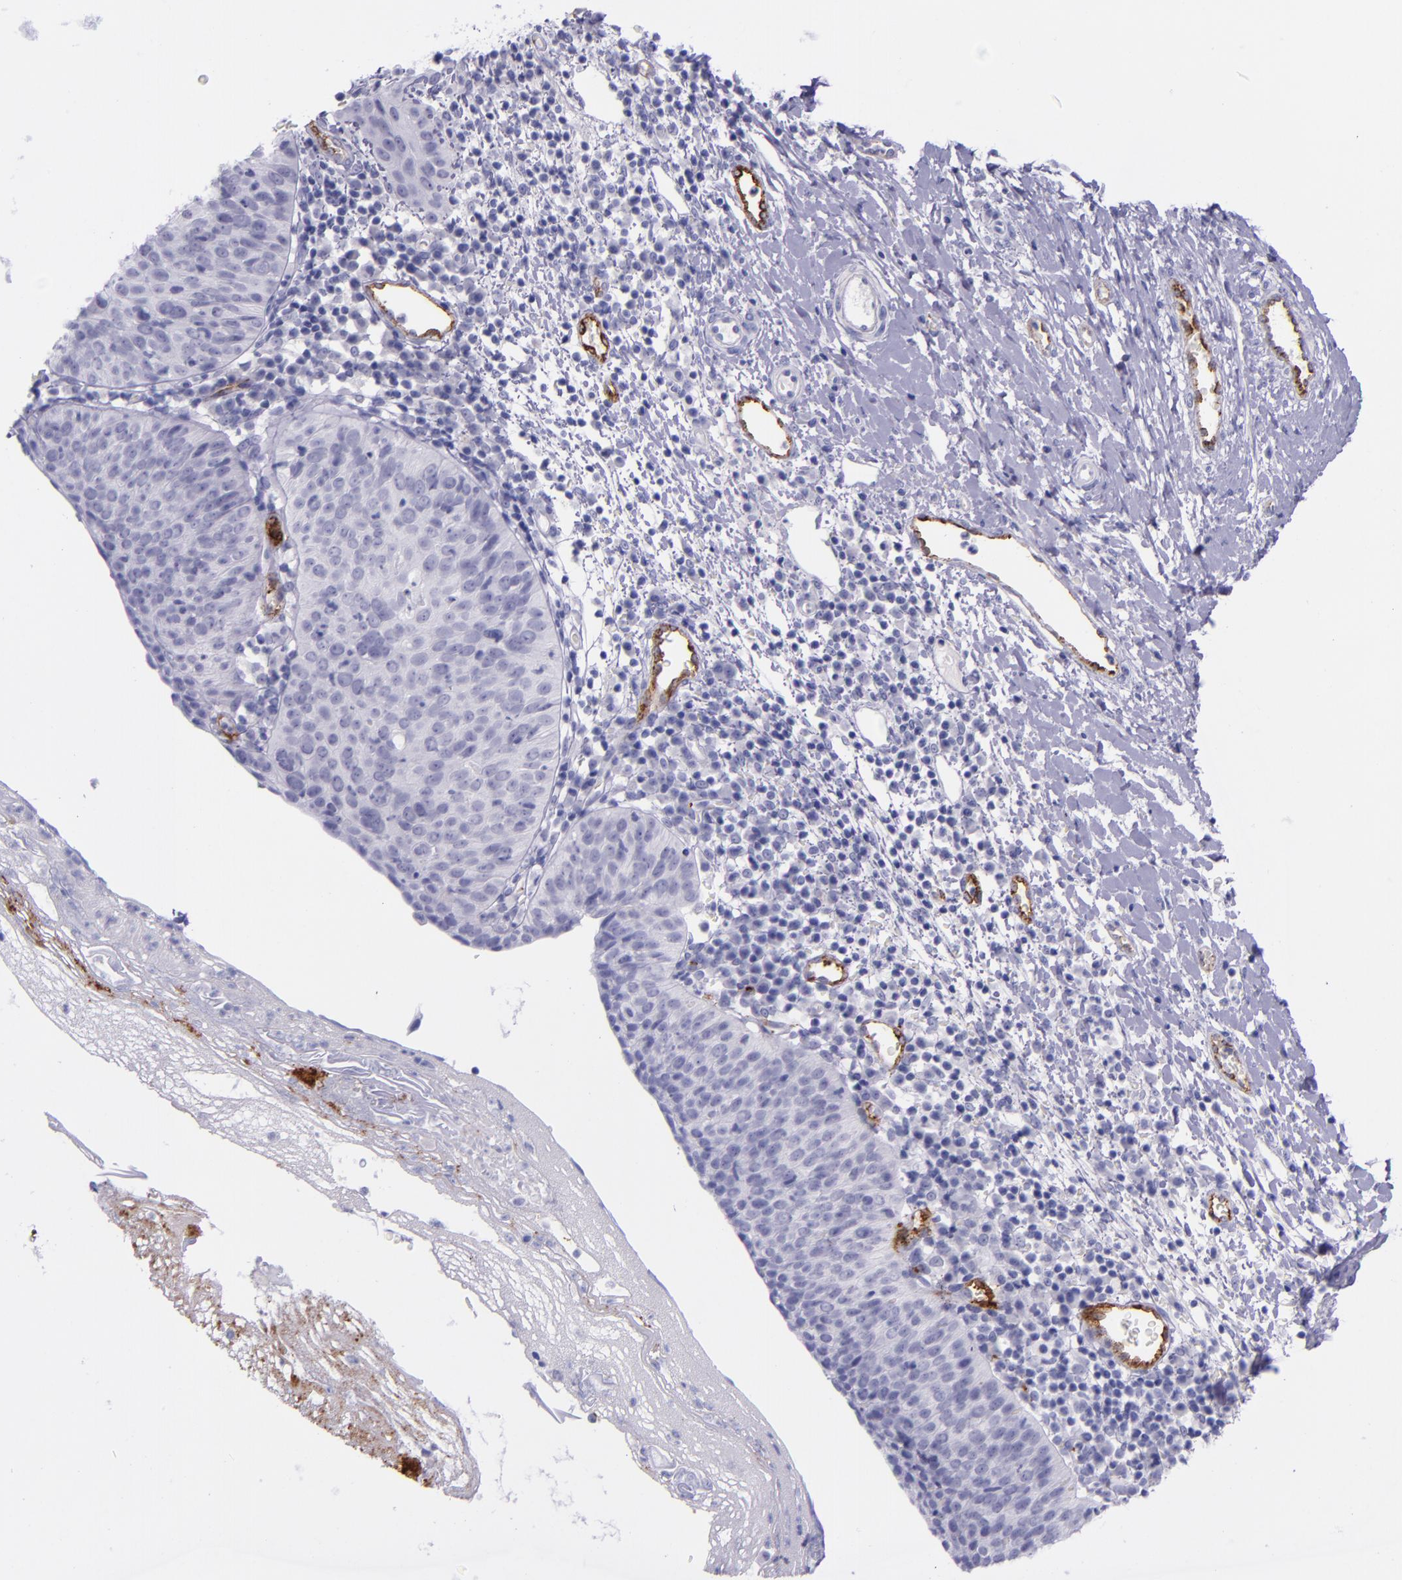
{"staining": {"intensity": "negative", "quantity": "none", "location": "none"}, "tissue": "cervical cancer", "cell_type": "Tumor cells", "image_type": "cancer", "snomed": [{"axis": "morphology", "description": "Normal tissue, NOS"}, {"axis": "morphology", "description": "Squamous cell carcinoma, NOS"}, {"axis": "topography", "description": "Cervix"}], "caption": "This image is of cervical cancer (squamous cell carcinoma) stained with IHC to label a protein in brown with the nuclei are counter-stained blue. There is no staining in tumor cells.", "gene": "SELE", "patient": {"sex": "female", "age": 39}}